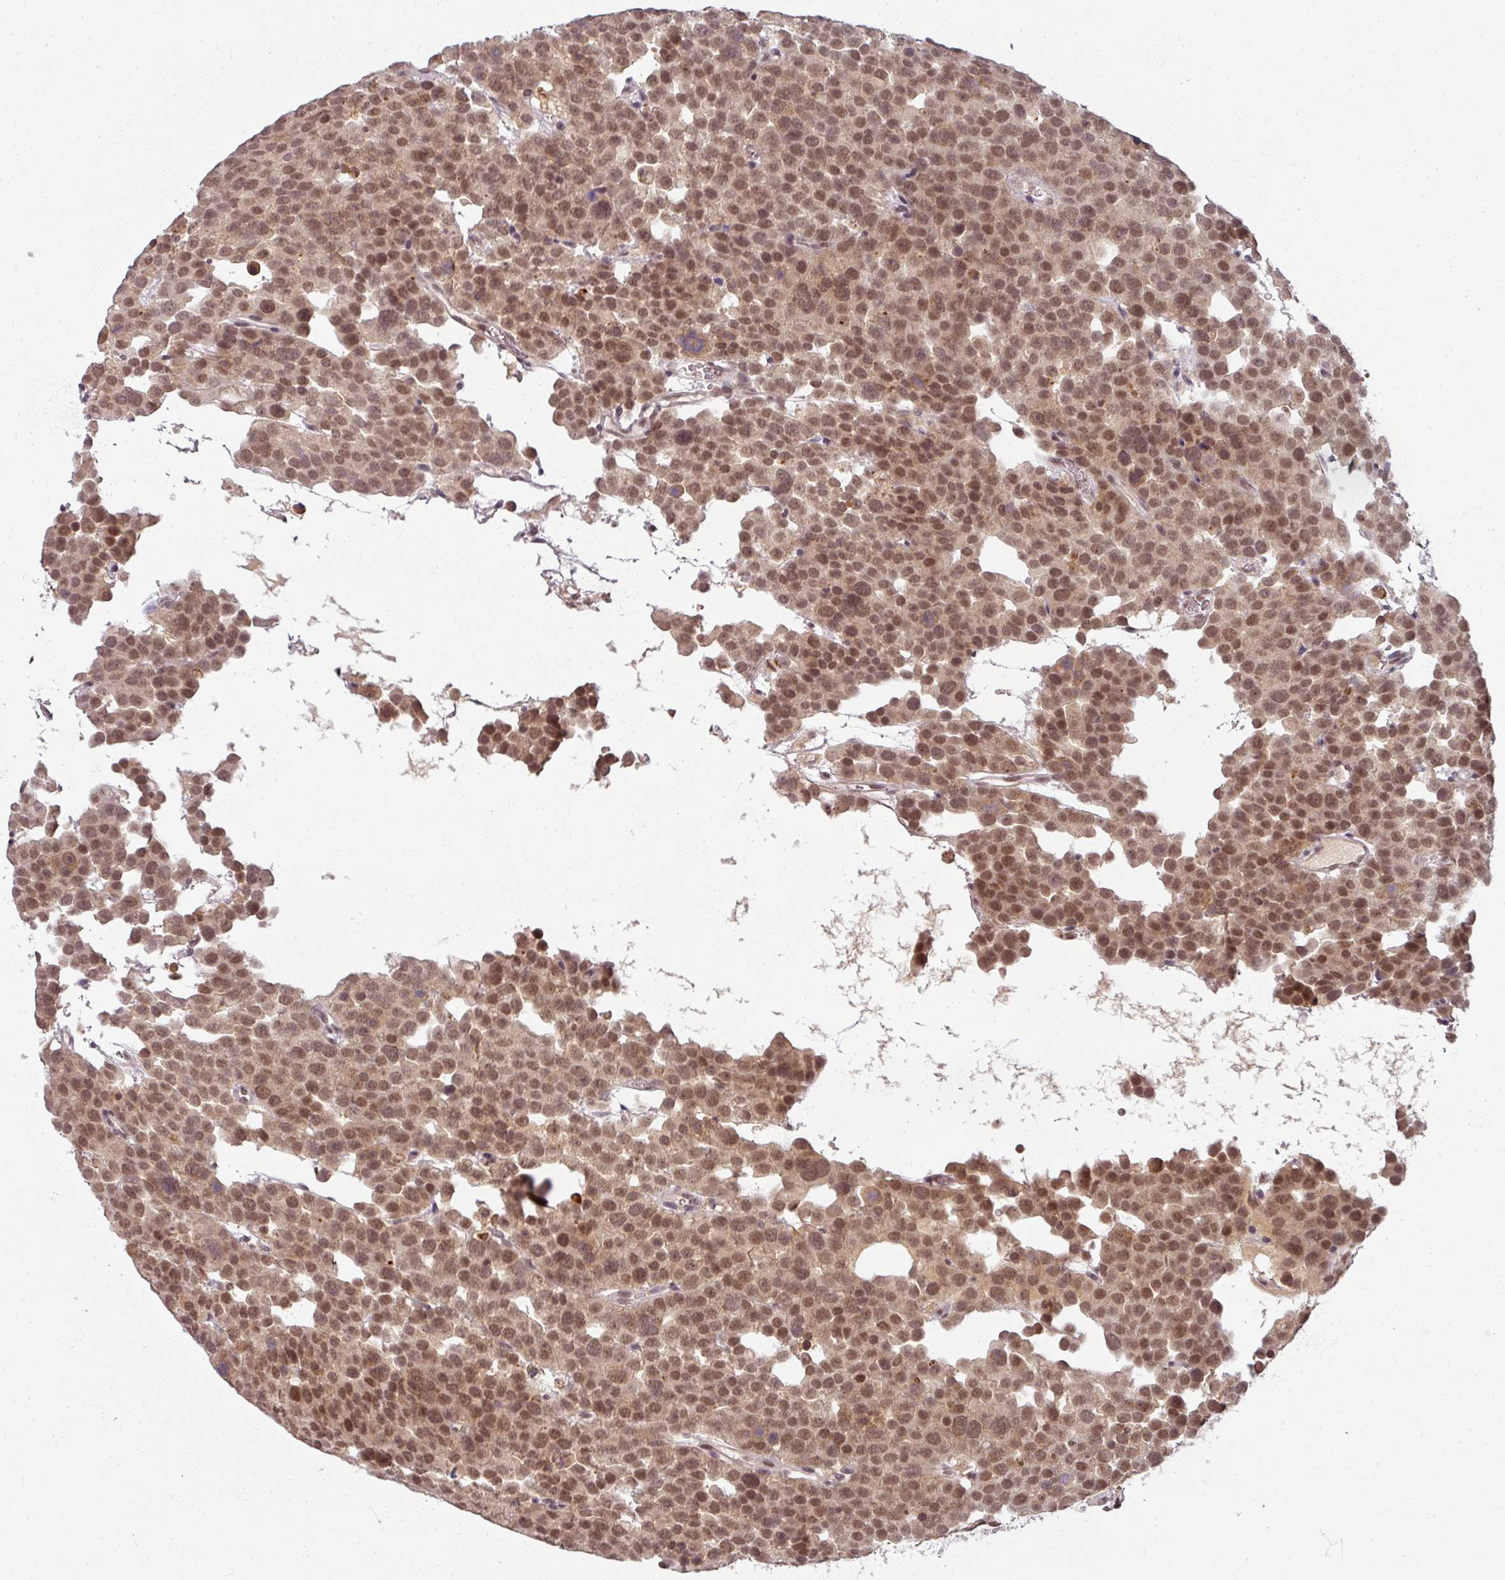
{"staining": {"intensity": "moderate", "quantity": ">75%", "location": "nuclear"}, "tissue": "testis cancer", "cell_type": "Tumor cells", "image_type": "cancer", "snomed": [{"axis": "morphology", "description": "Seminoma, NOS"}, {"axis": "topography", "description": "Testis"}], "caption": "This is an image of immunohistochemistry (IHC) staining of testis seminoma, which shows moderate expression in the nuclear of tumor cells.", "gene": "POLR2G", "patient": {"sex": "male", "age": 71}}